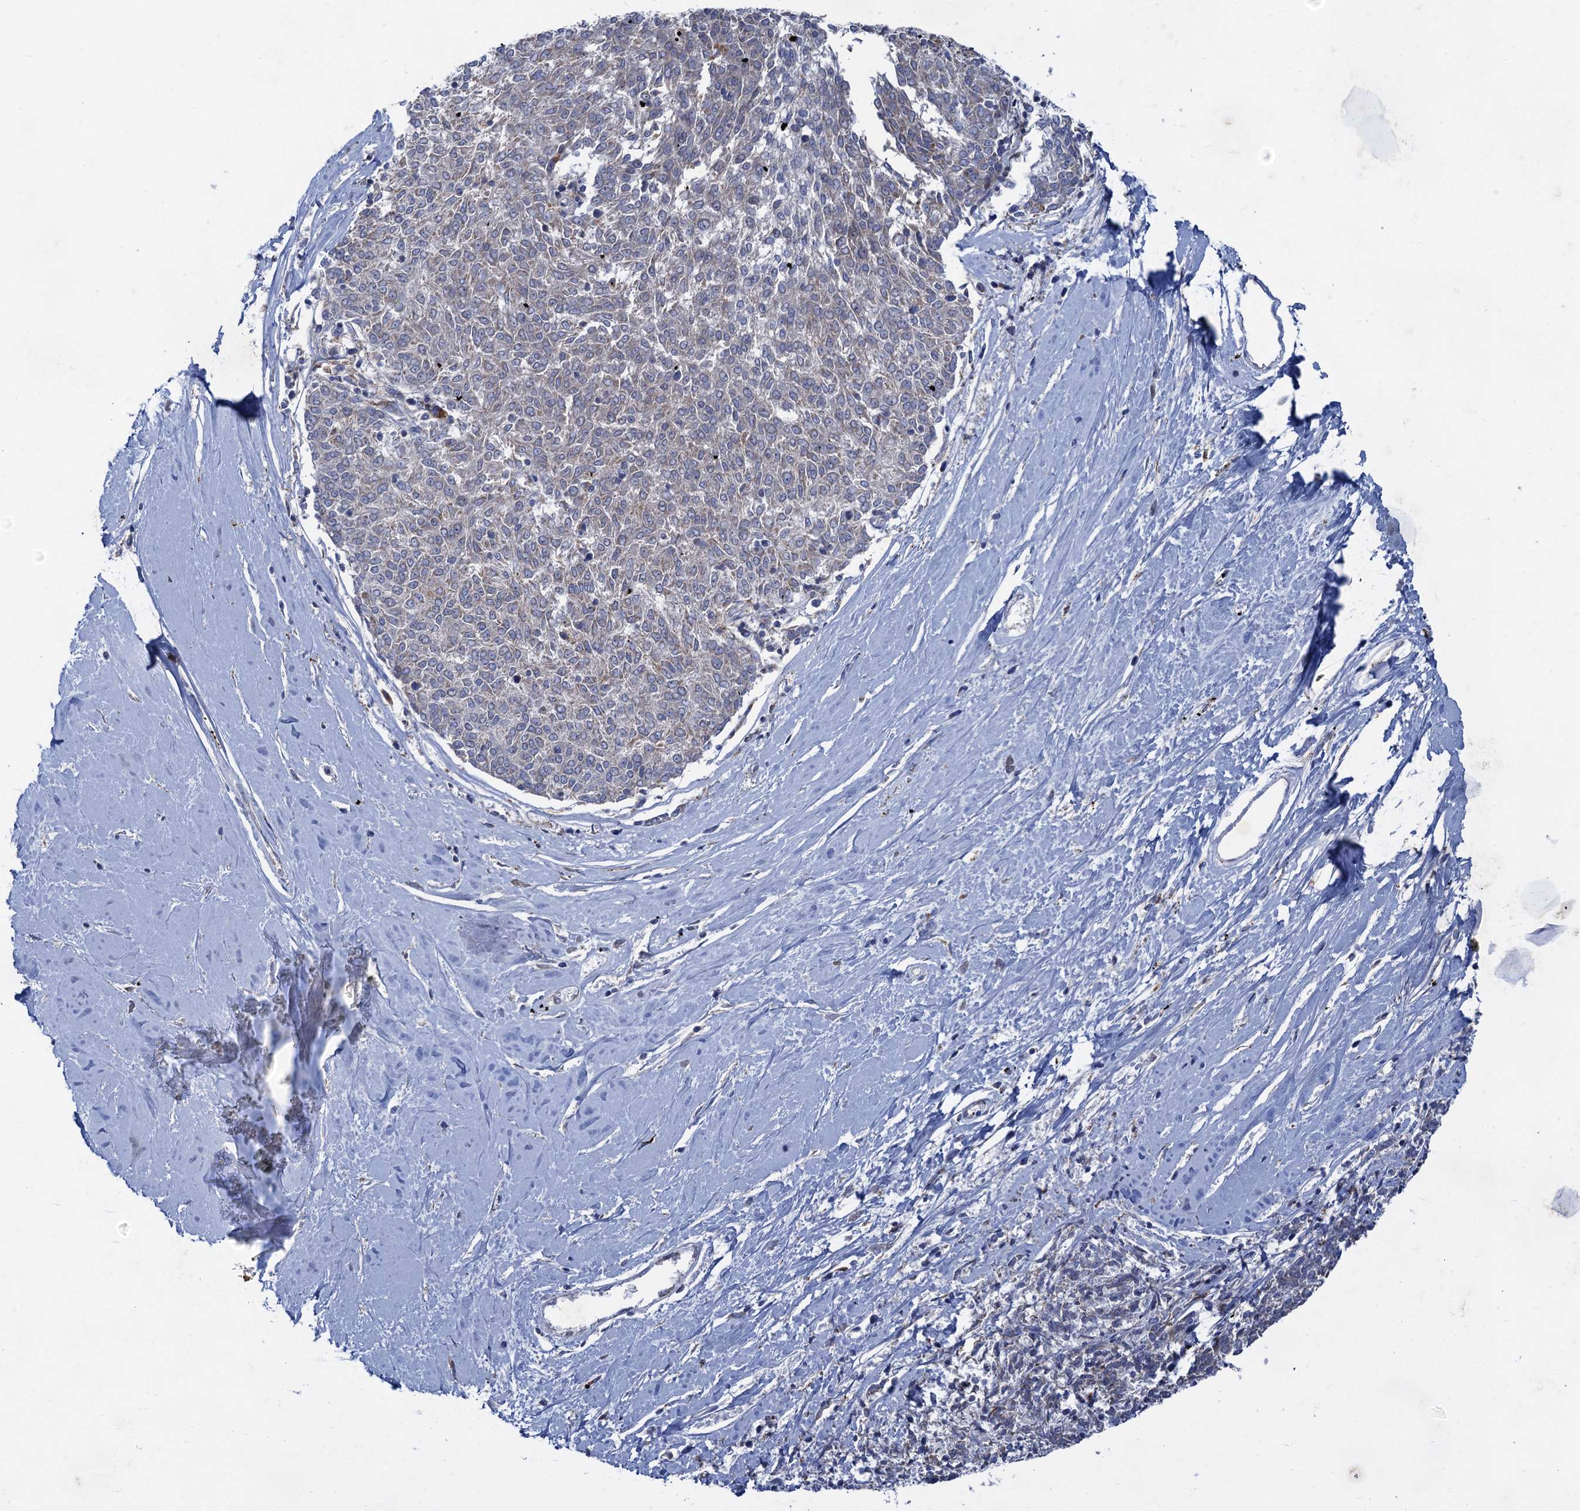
{"staining": {"intensity": "weak", "quantity": "<25%", "location": "cytoplasmic/membranous"}, "tissue": "melanoma", "cell_type": "Tumor cells", "image_type": "cancer", "snomed": [{"axis": "morphology", "description": "Malignant melanoma, NOS"}, {"axis": "topography", "description": "Skin"}], "caption": "High magnification brightfield microscopy of malignant melanoma stained with DAB (brown) and counterstained with hematoxylin (blue): tumor cells show no significant positivity.", "gene": "ANKS3", "patient": {"sex": "female", "age": 72}}